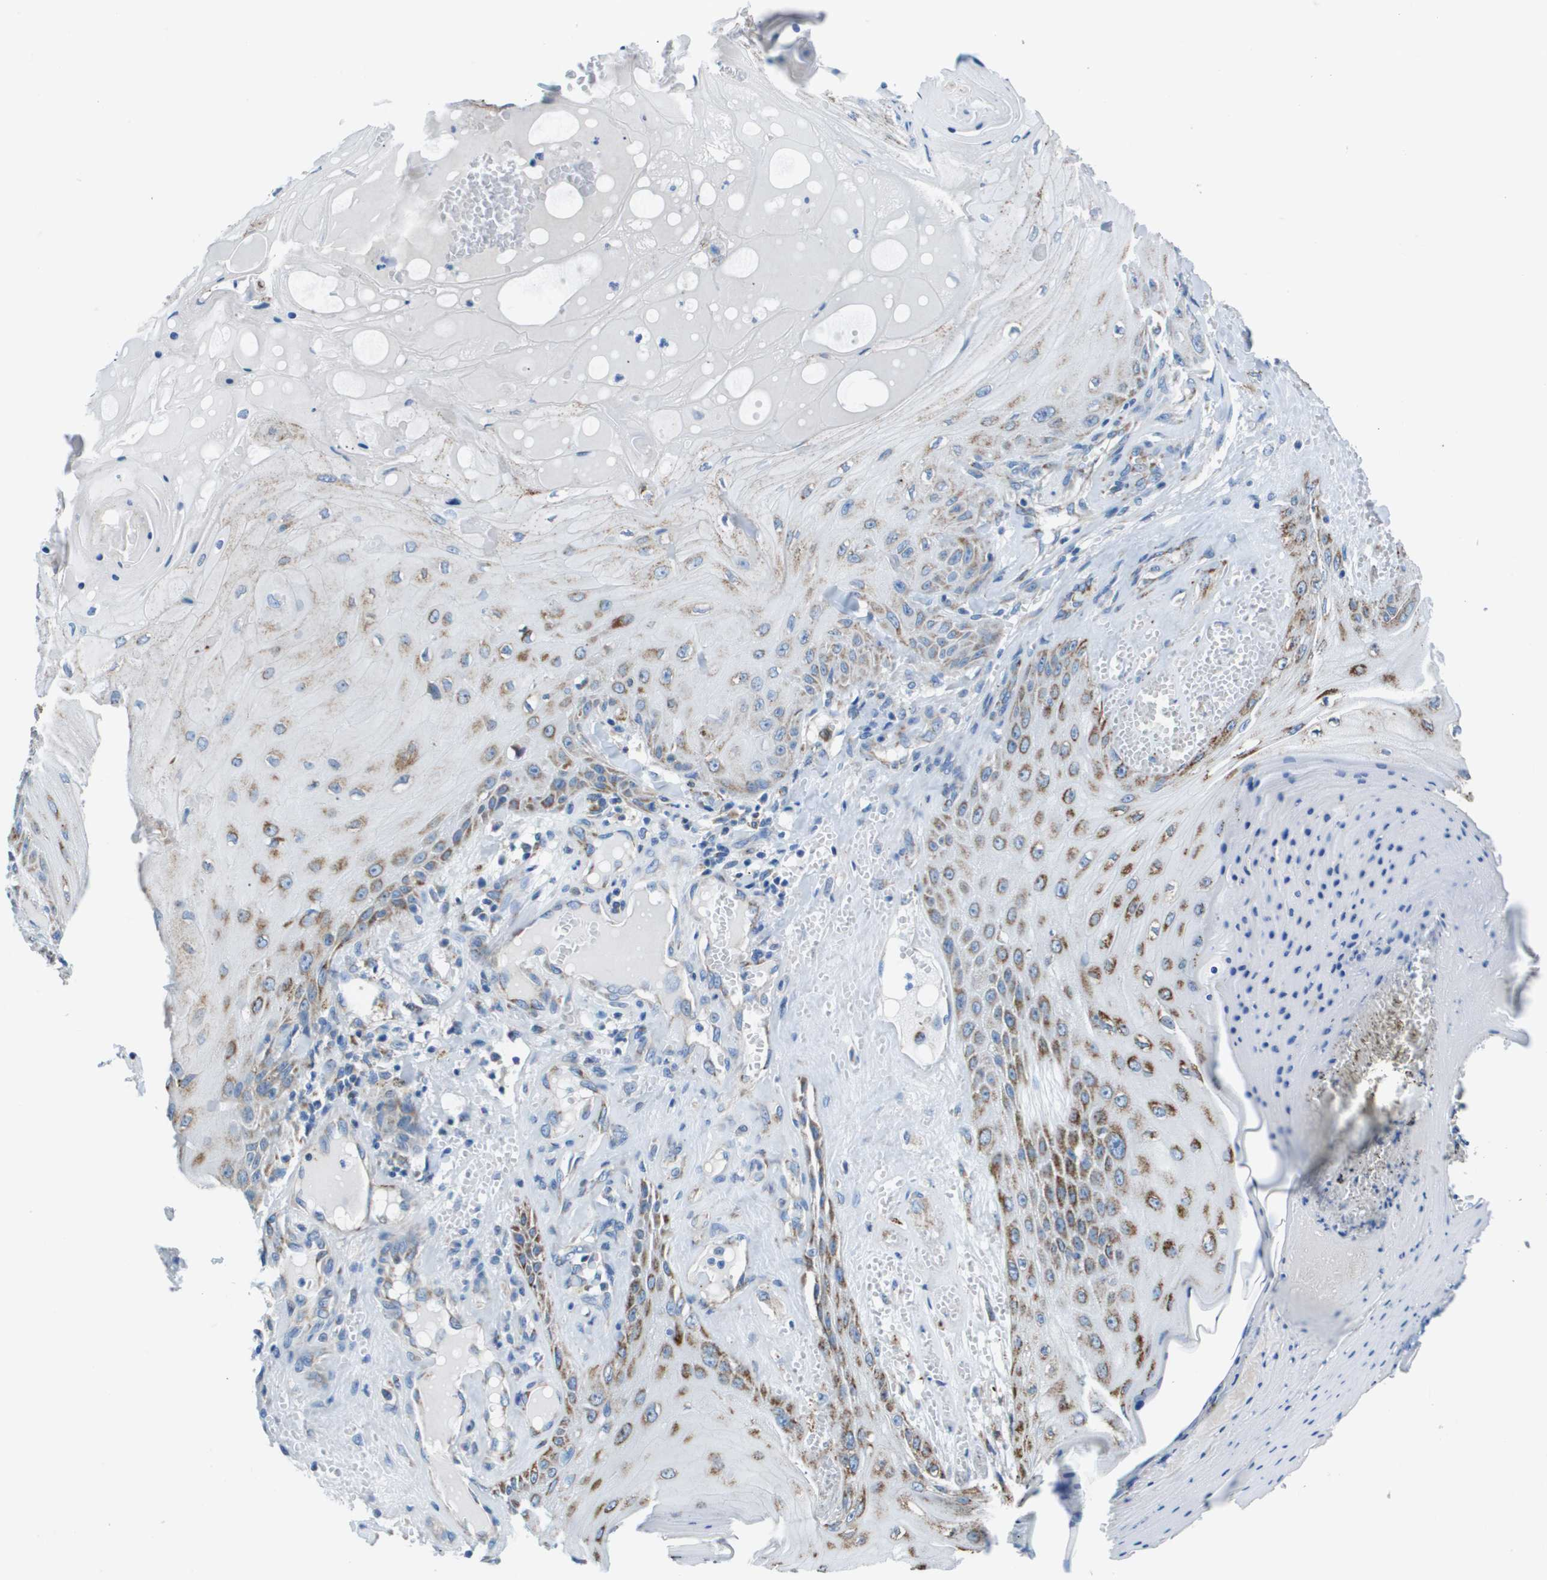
{"staining": {"intensity": "moderate", "quantity": ">75%", "location": "cytoplasmic/membranous"}, "tissue": "skin cancer", "cell_type": "Tumor cells", "image_type": "cancer", "snomed": [{"axis": "morphology", "description": "Squamous cell carcinoma, NOS"}, {"axis": "topography", "description": "Skin"}], "caption": "Tumor cells exhibit moderate cytoplasmic/membranous expression in approximately >75% of cells in skin cancer.", "gene": "ZDHHC3", "patient": {"sex": "male", "age": 74}}